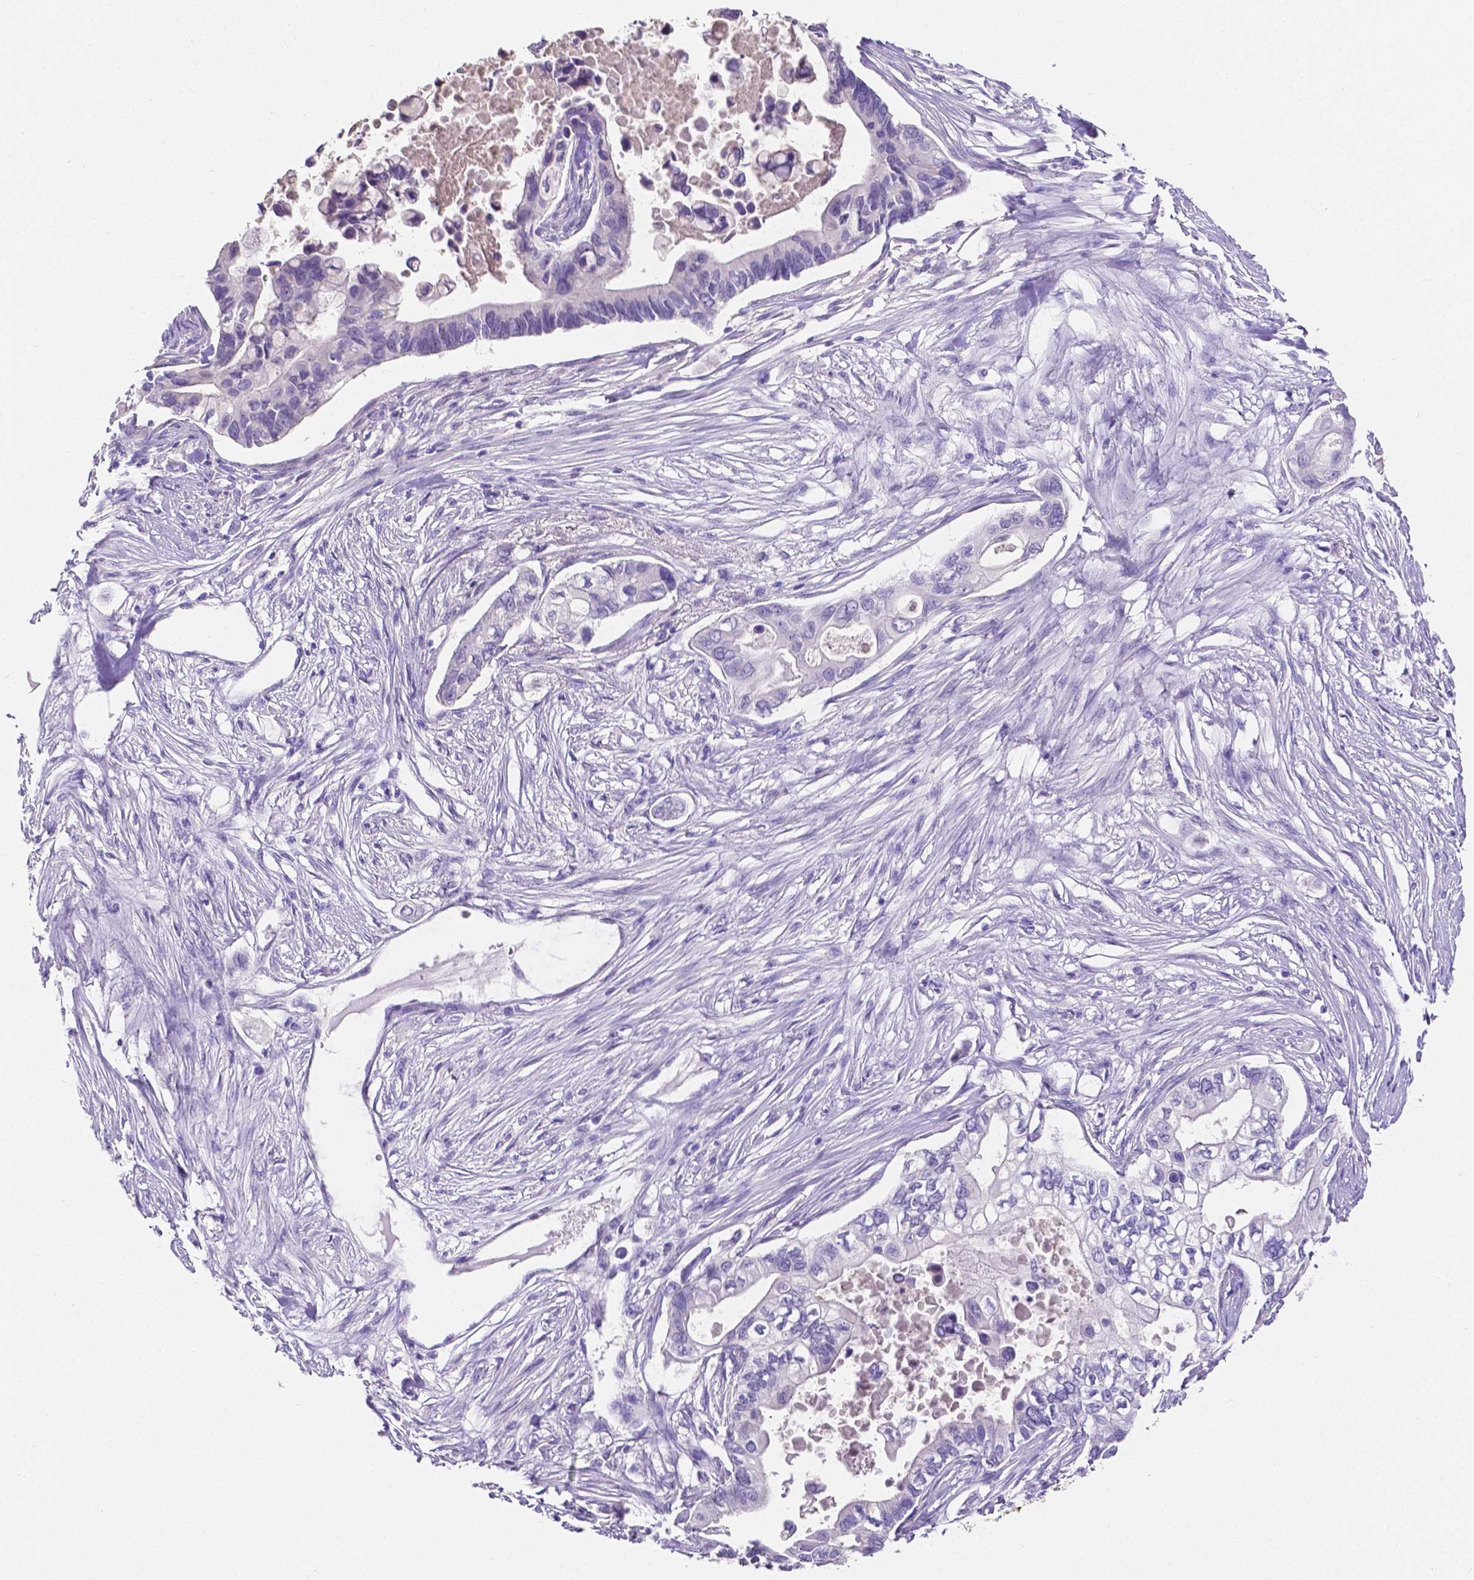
{"staining": {"intensity": "negative", "quantity": "none", "location": "none"}, "tissue": "pancreatic cancer", "cell_type": "Tumor cells", "image_type": "cancer", "snomed": [{"axis": "morphology", "description": "Adenocarcinoma, NOS"}, {"axis": "topography", "description": "Pancreas"}], "caption": "Adenocarcinoma (pancreatic) stained for a protein using immunohistochemistry (IHC) demonstrates no staining tumor cells.", "gene": "SLC22A2", "patient": {"sex": "female", "age": 63}}